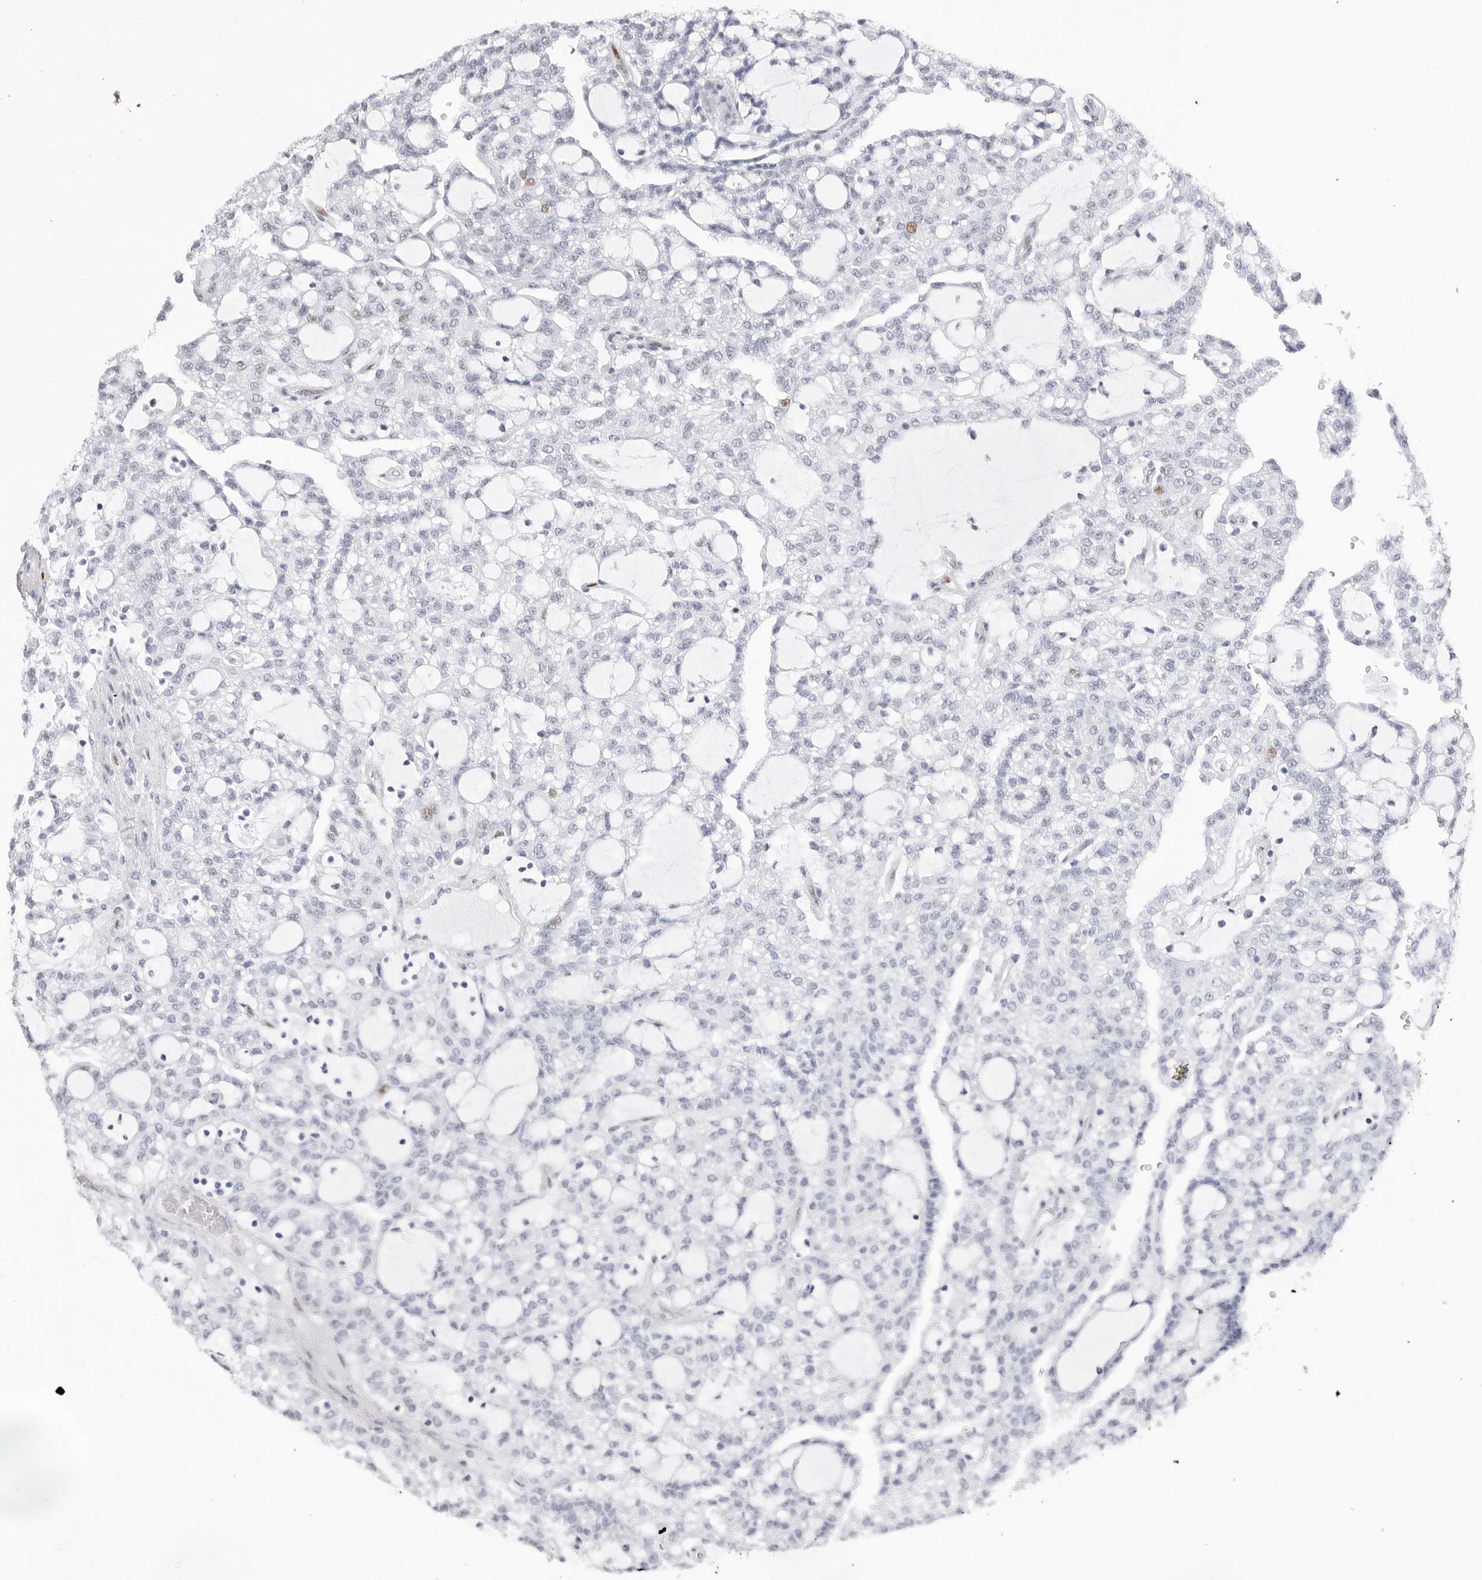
{"staining": {"intensity": "negative", "quantity": "none", "location": "none"}, "tissue": "renal cancer", "cell_type": "Tumor cells", "image_type": "cancer", "snomed": [{"axis": "morphology", "description": "Adenocarcinoma, NOS"}, {"axis": "topography", "description": "Kidney"}], "caption": "High power microscopy micrograph of an immunohistochemistry (IHC) image of renal adenocarcinoma, revealing no significant expression in tumor cells.", "gene": "NASP", "patient": {"sex": "male", "age": 63}}